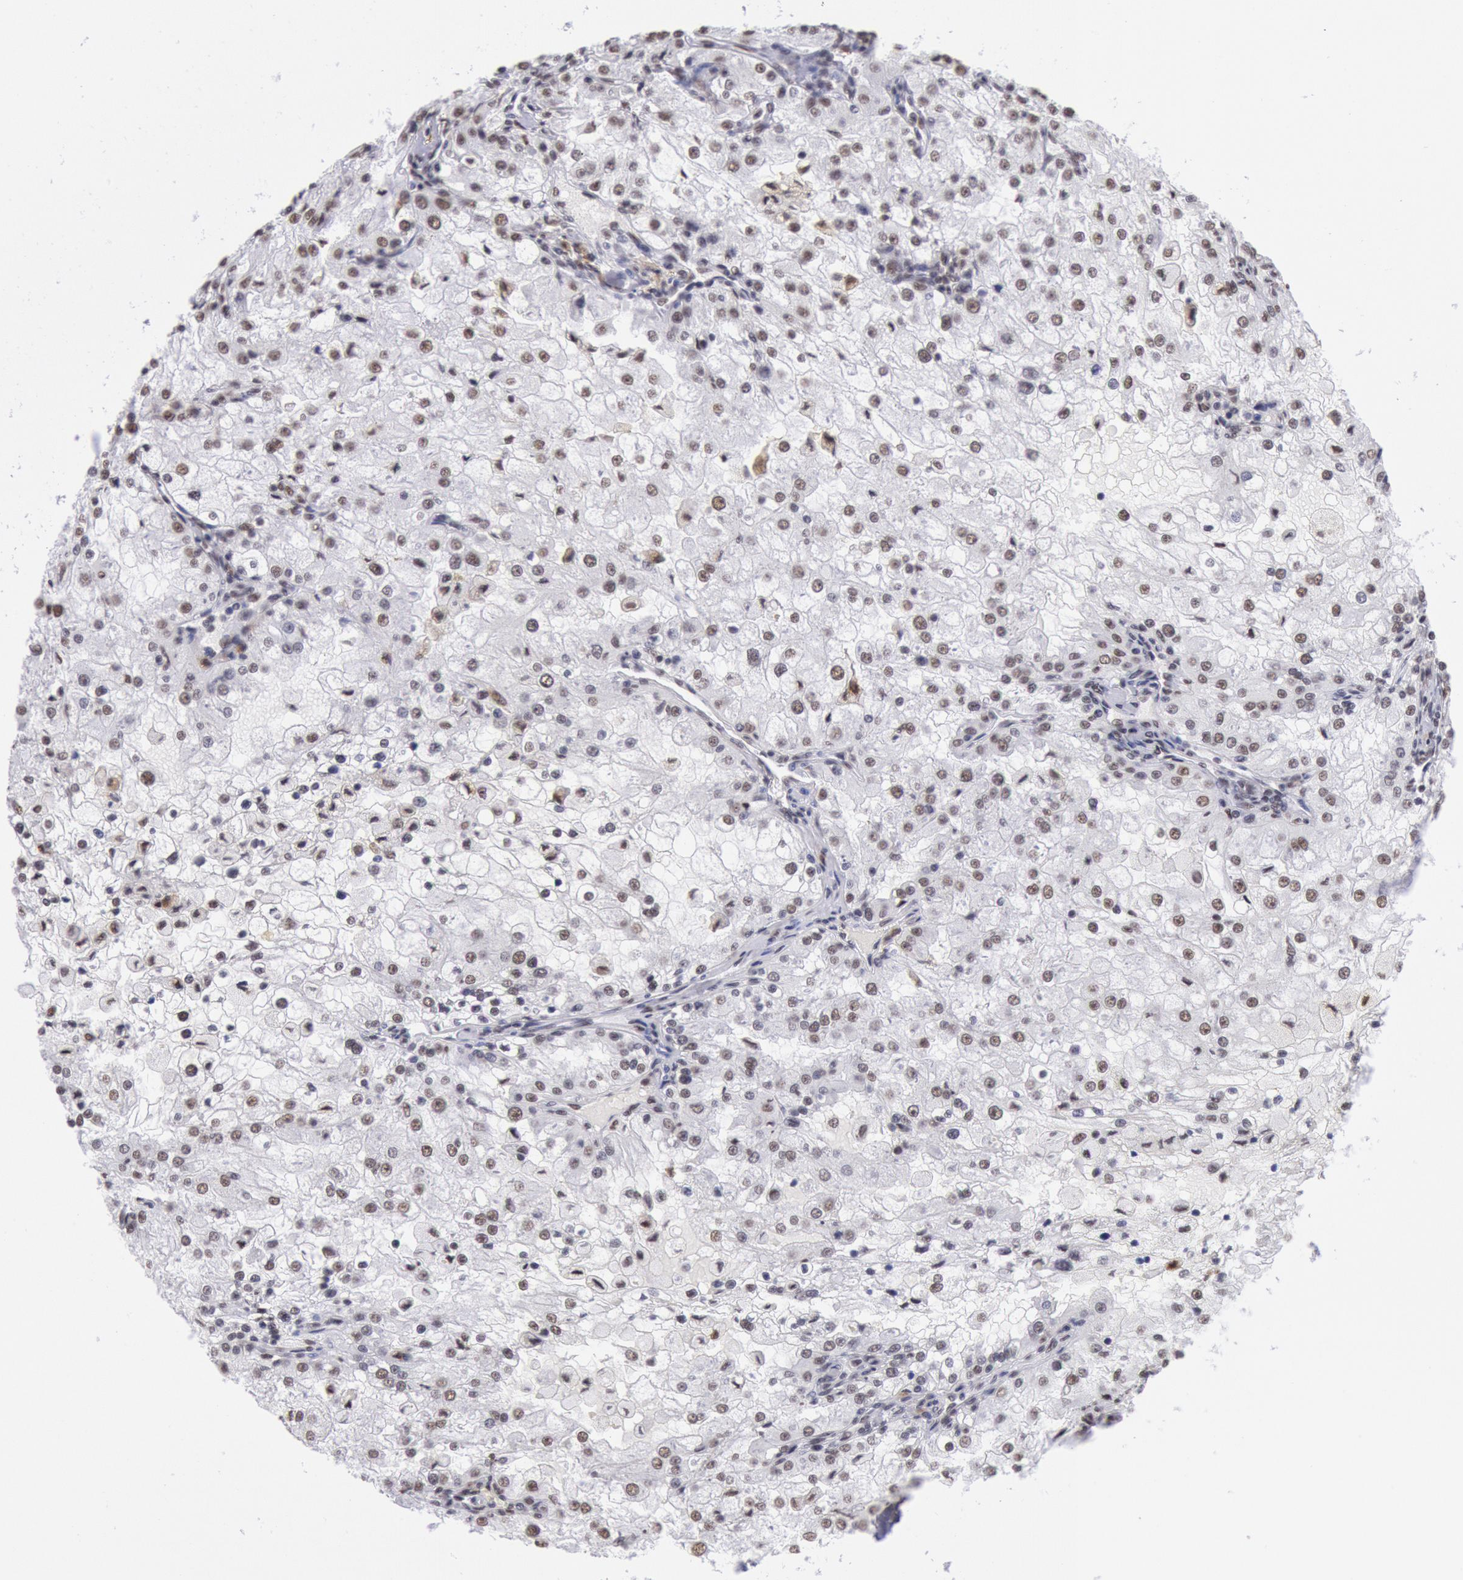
{"staining": {"intensity": "weak", "quantity": "25%-75%", "location": "nuclear"}, "tissue": "renal cancer", "cell_type": "Tumor cells", "image_type": "cancer", "snomed": [{"axis": "morphology", "description": "Adenocarcinoma, NOS"}, {"axis": "topography", "description": "Kidney"}], "caption": "Renal adenocarcinoma tissue demonstrates weak nuclear positivity in approximately 25%-75% of tumor cells", "gene": "SNRPD3", "patient": {"sex": "female", "age": 74}}